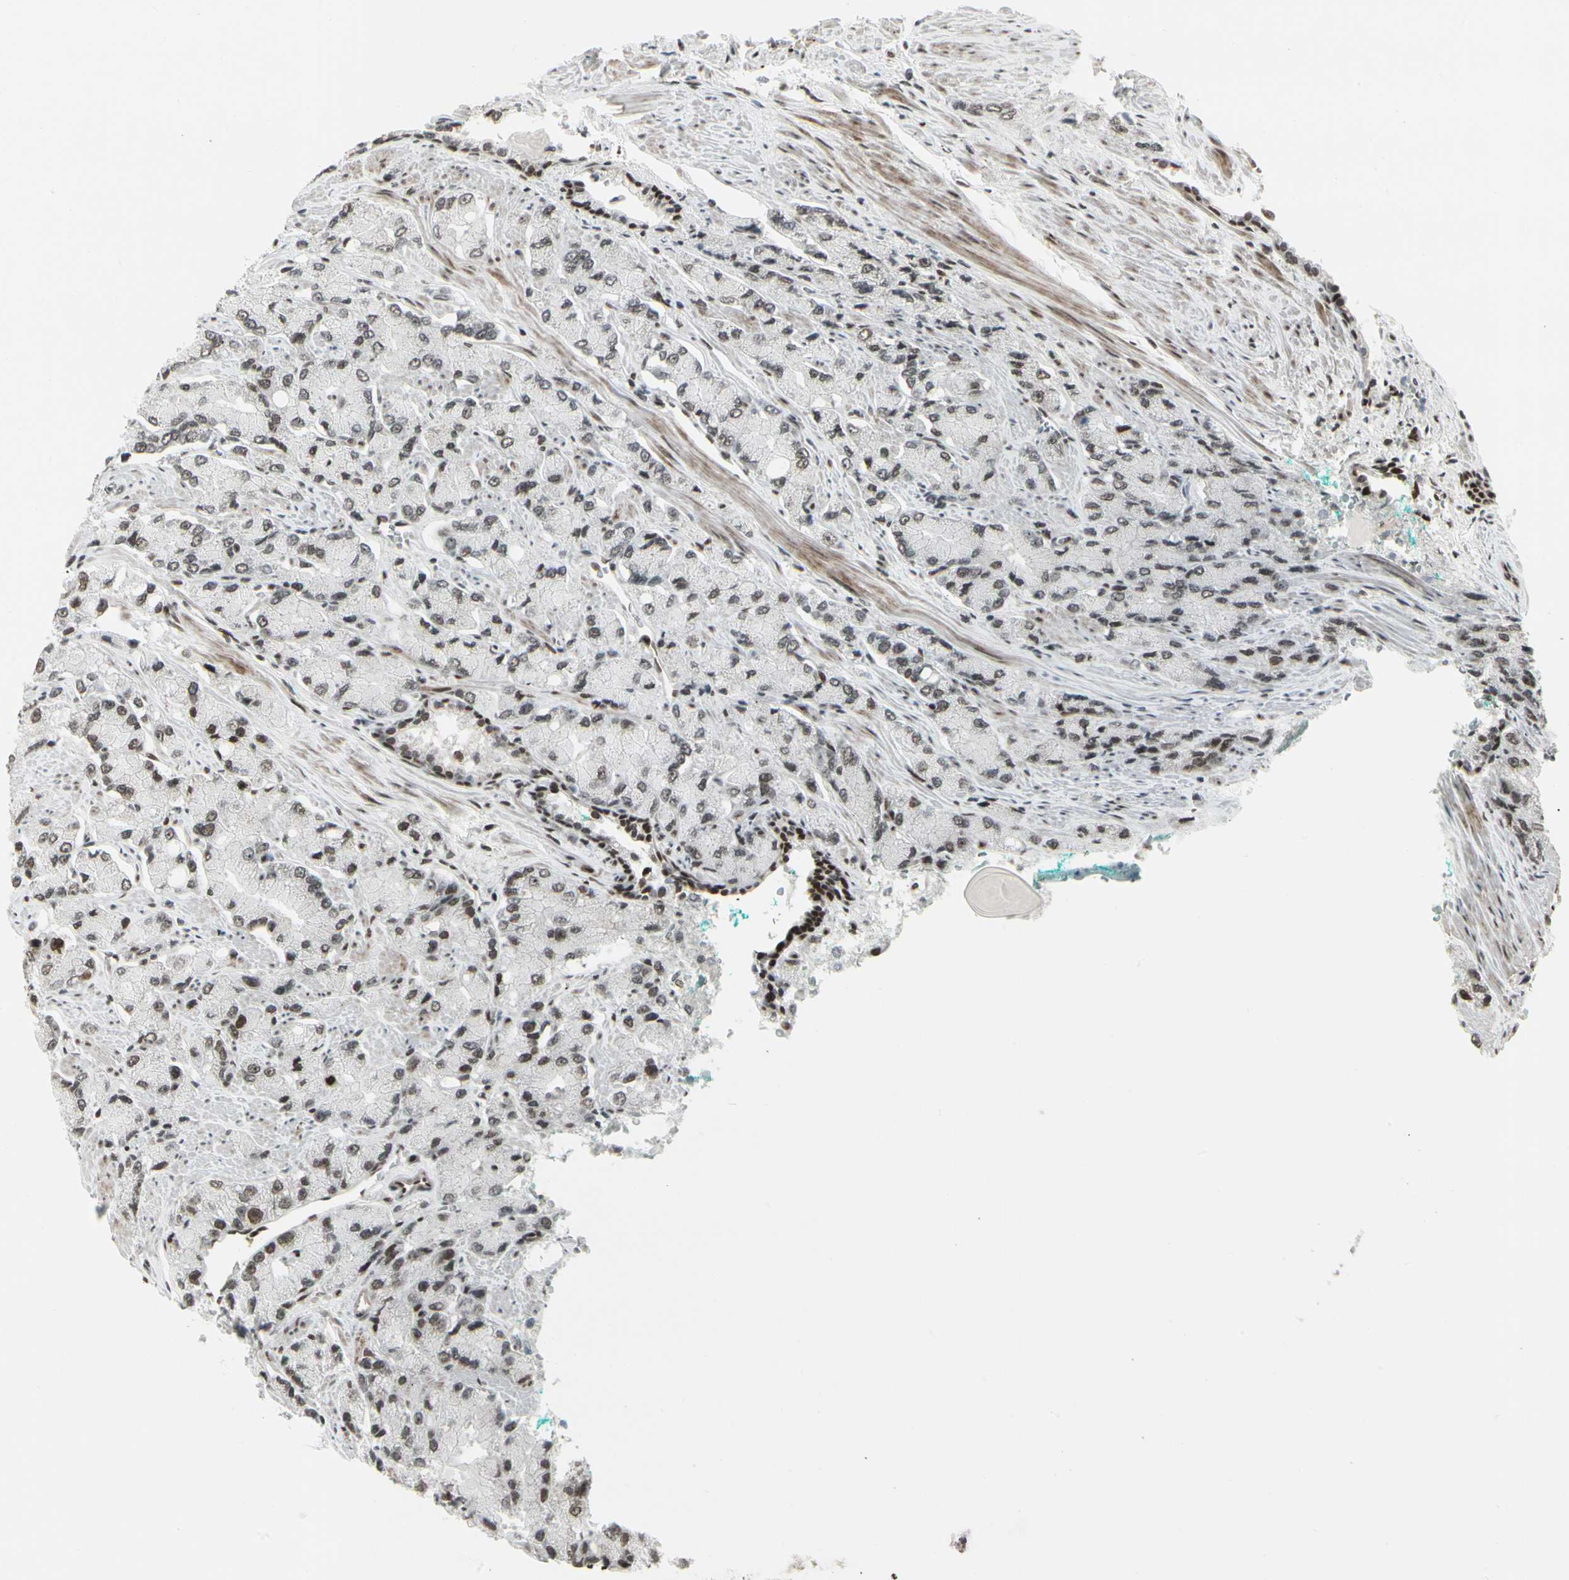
{"staining": {"intensity": "moderate", "quantity": ">75%", "location": "nuclear"}, "tissue": "prostate cancer", "cell_type": "Tumor cells", "image_type": "cancer", "snomed": [{"axis": "morphology", "description": "Adenocarcinoma, High grade"}, {"axis": "topography", "description": "Prostate"}], "caption": "Tumor cells show medium levels of moderate nuclear expression in approximately >75% of cells in human prostate cancer (high-grade adenocarcinoma).", "gene": "HMG20A", "patient": {"sex": "male", "age": 58}}